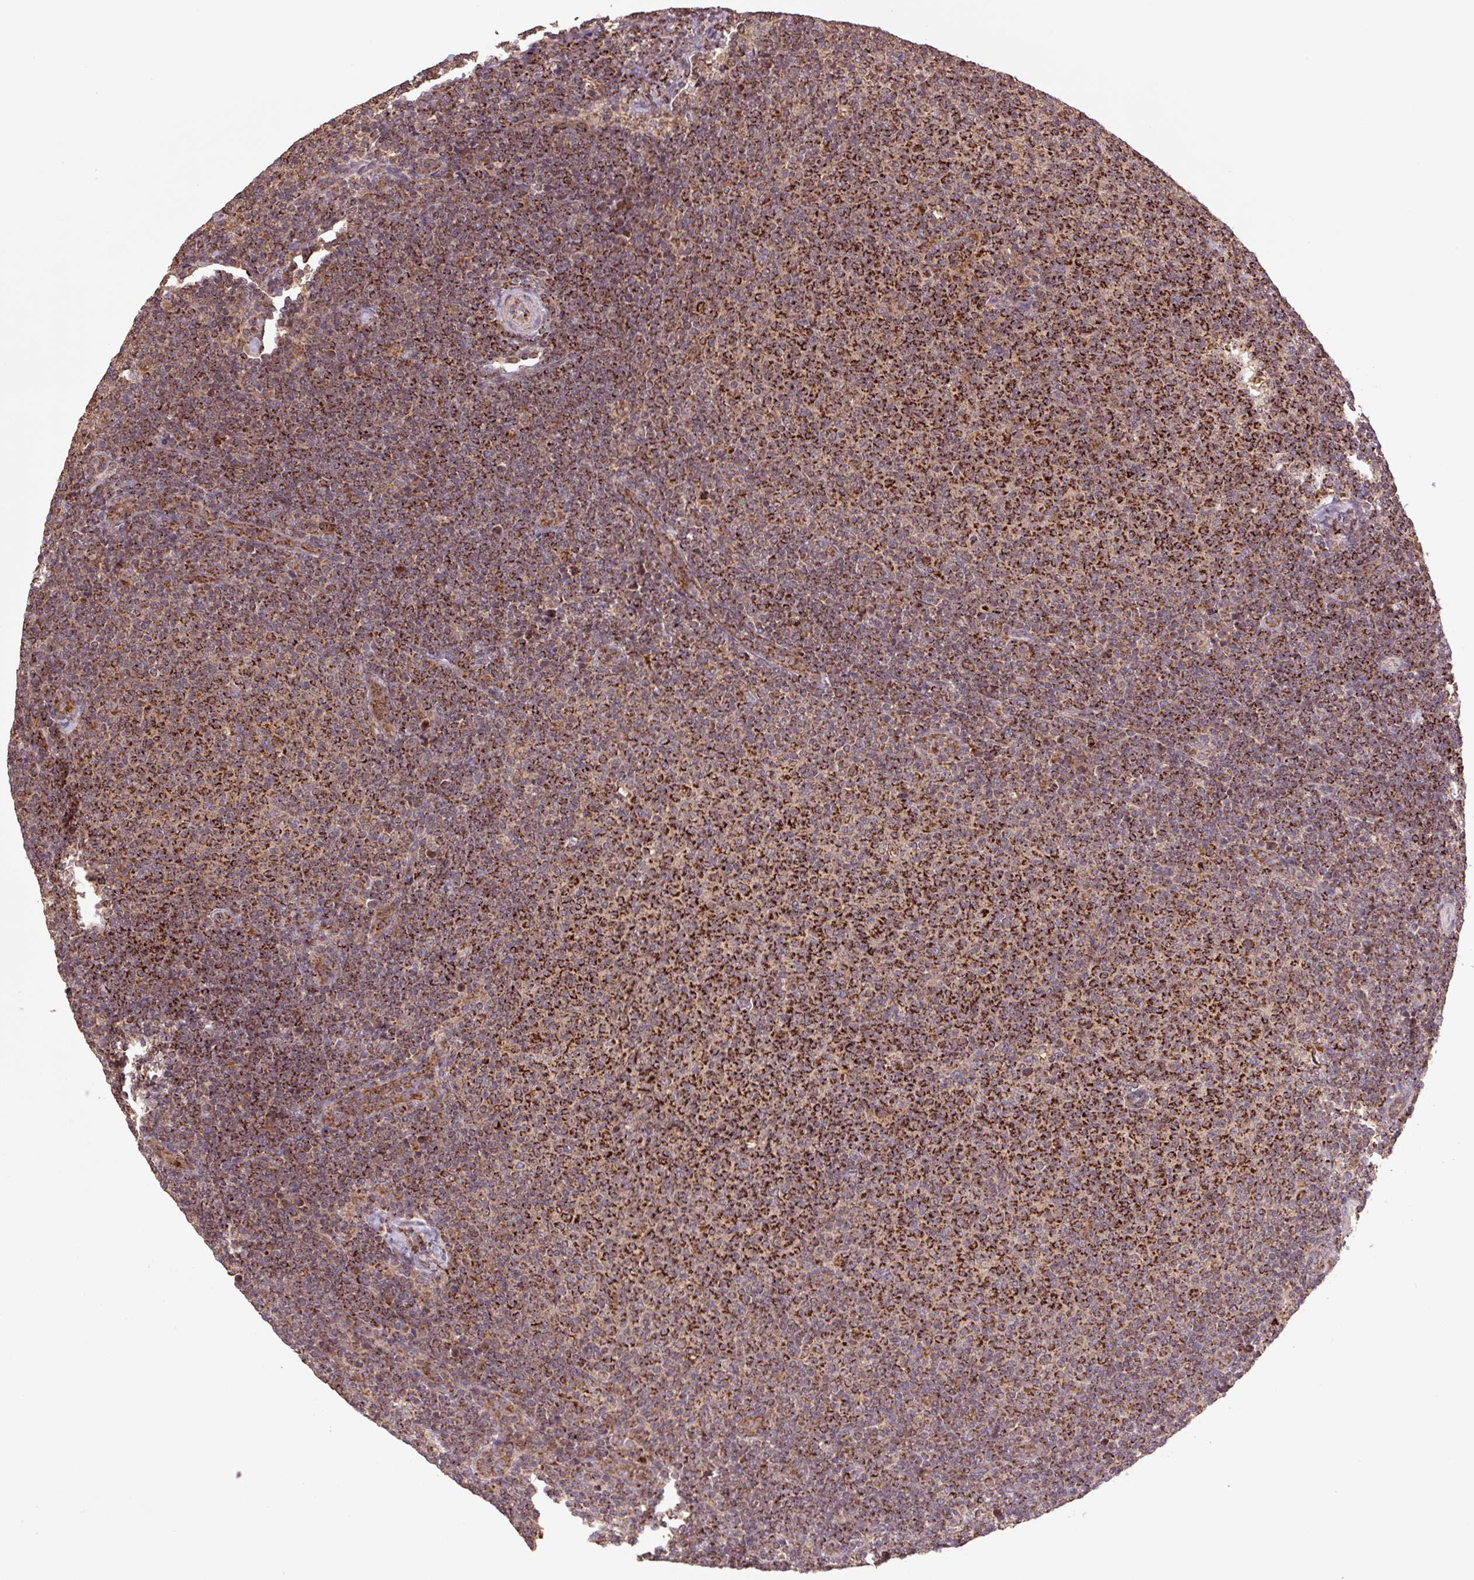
{"staining": {"intensity": "strong", "quantity": ">75%", "location": "cytoplasmic/membranous"}, "tissue": "lymphoma", "cell_type": "Tumor cells", "image_type": "cancer", "snomed": [{"axis": "morphology", "description": "Malignant lymphoma, non-Hodgkin's type, Low grade"}, {"axis": "topography", "description": "Lymph node"}], "caption": "There is high levels of strong cytoplasmic/membranous positivity in tumor cells of lymphoma, as demonstrated by immunohistochemical staining (brown color).", "gene": "TMEM160", "patient": {"sex": "male", "age": 66}}